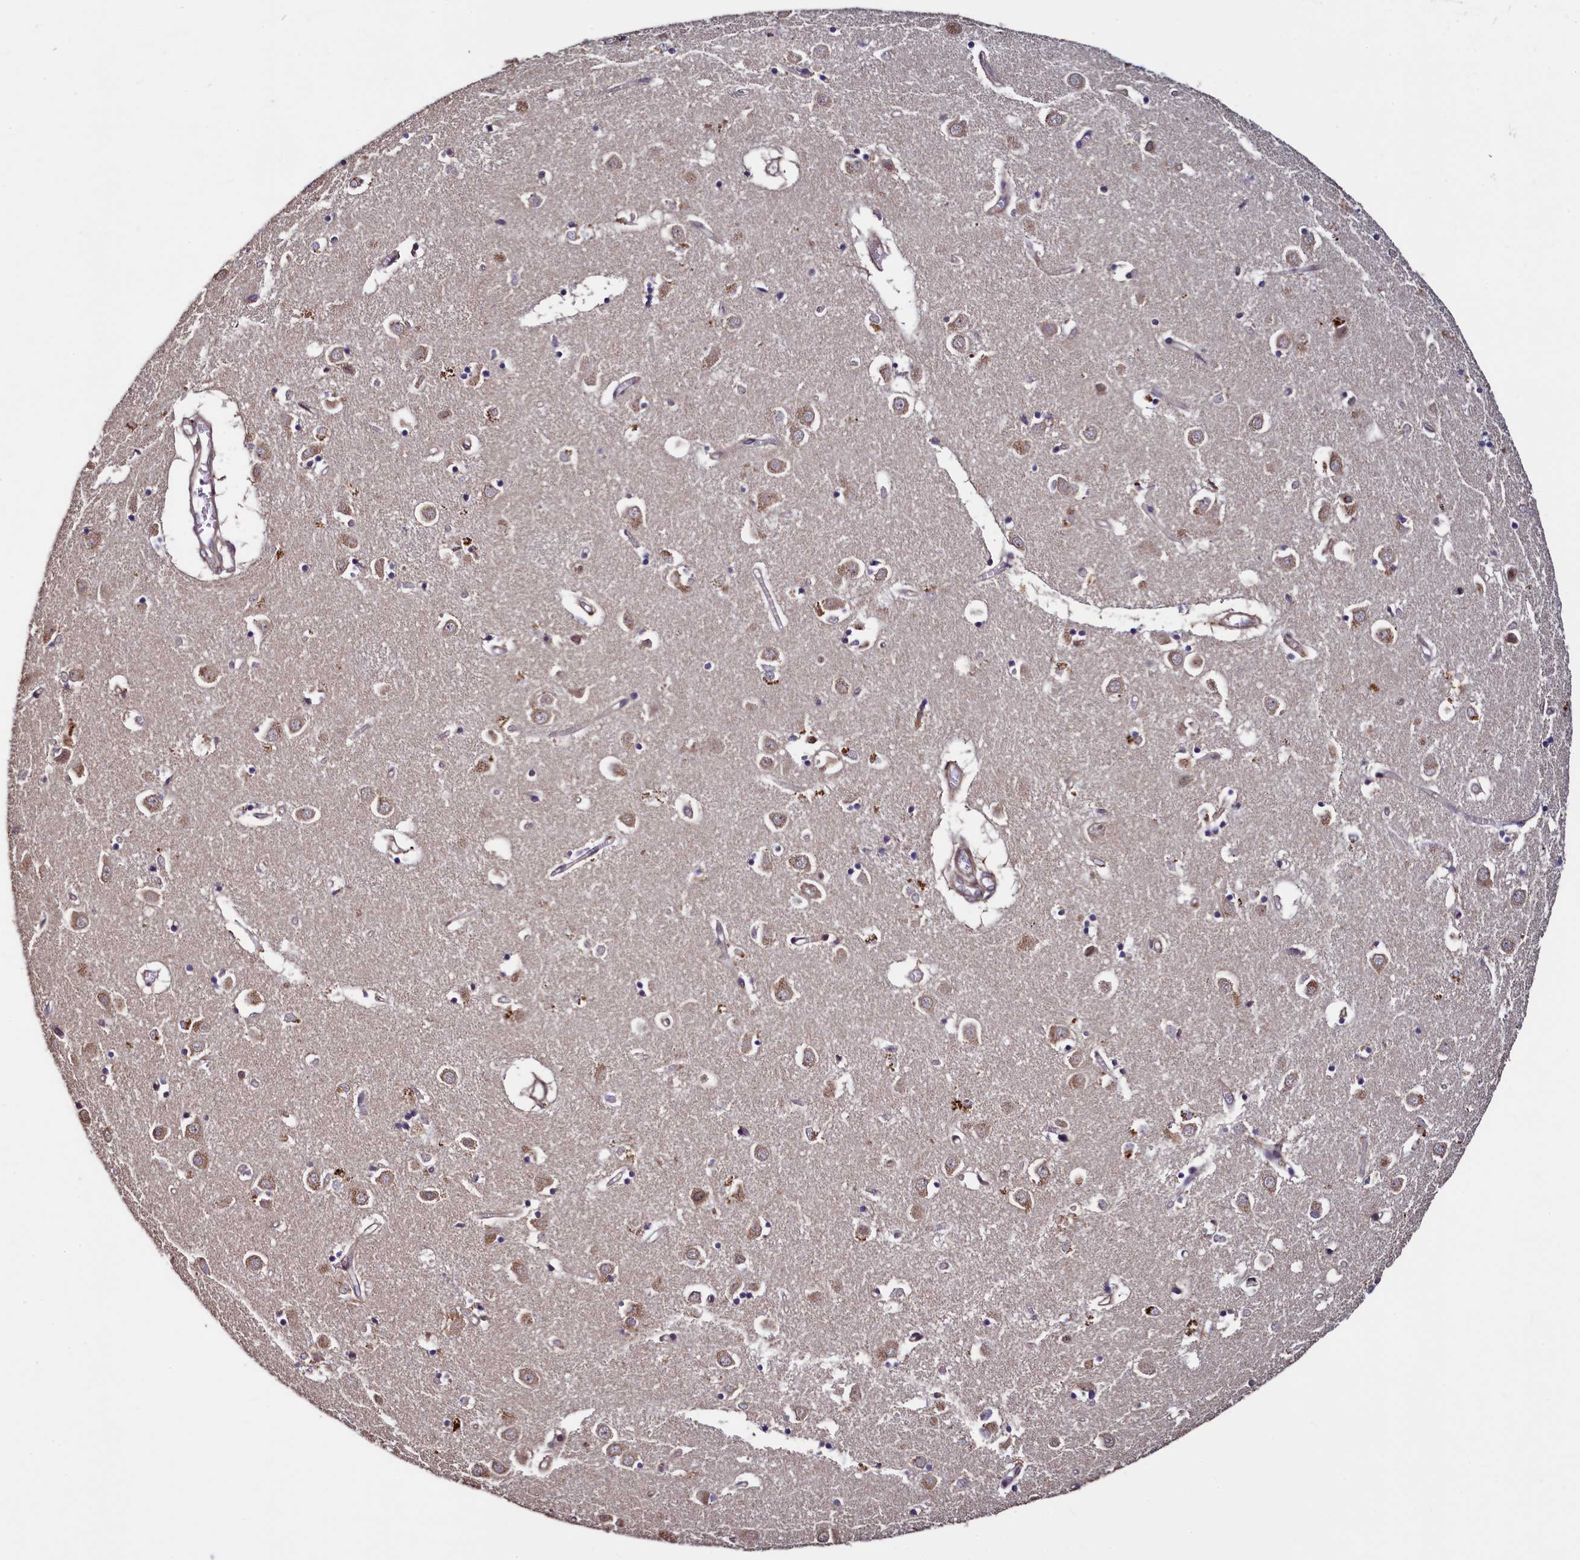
{"staining": {"intensity": "moderate", "quantity": "<25%", "location": "cytoplasmic/membranous"}, "tissue": "caudate", "cell_type": "Glial cells", "image_type": "normal", "snomed": [{"axis": "morphology", "description": "Normal tissue, NOS"}, {"axis": "topography", "description": "Lateral ventricle wall"}], "caption": "This is an image of IHC staining of normal caudate, which shows moderate expression in the cytoplasmic/membranous of glial cells.", "gene": "RBFA", "patient": {"sex": "male", "age": 70}}